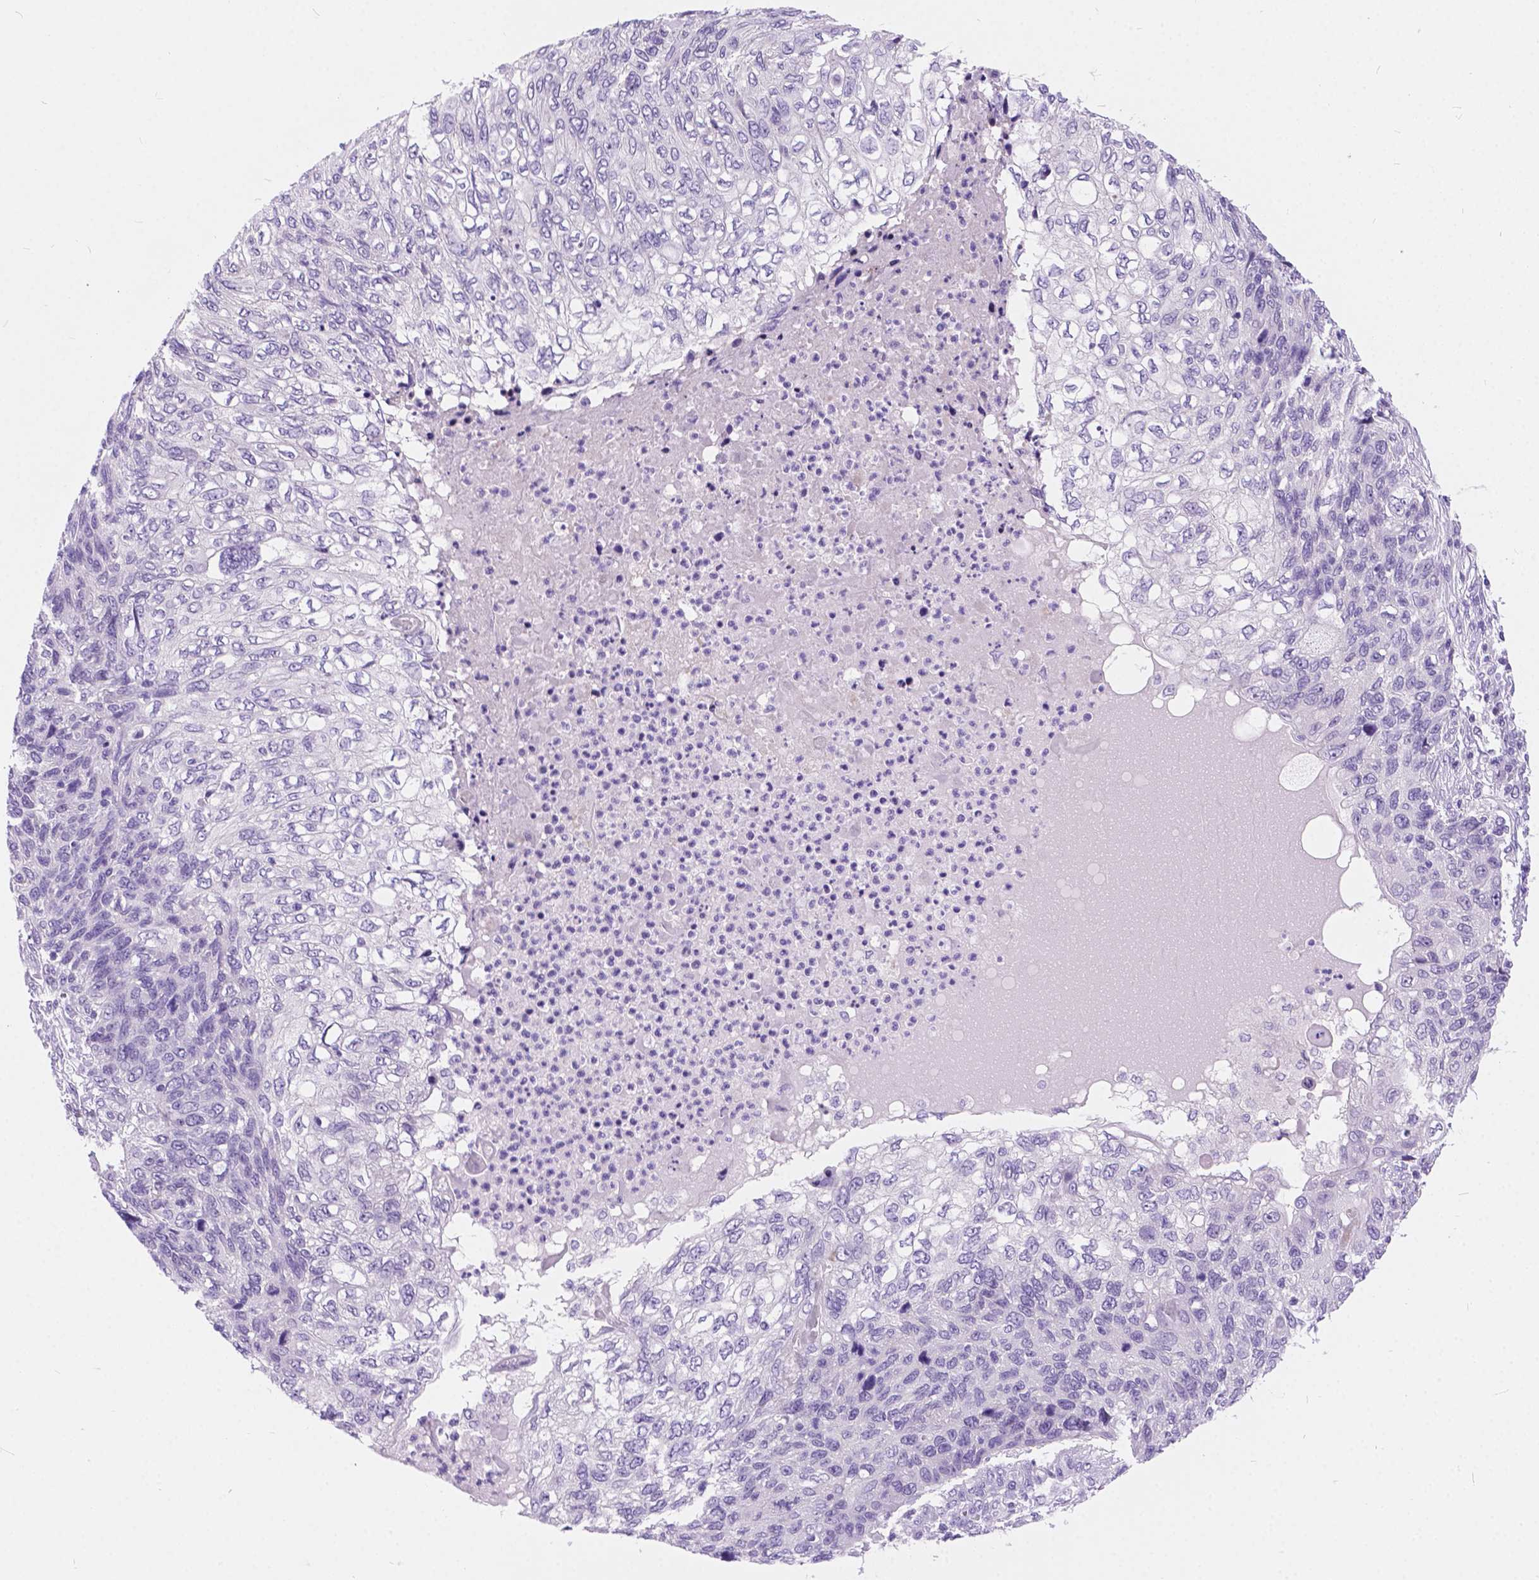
{"staining": {"intensity": "negative", "quantity": "none", "location": "none"}, "tissue": "skin cancer", "cell_type": "Tumor cells", "image_type": "cancer", "snomed": [{"axis": "morphology", "description": "Squamous cell carcinoma, NOS"}, {"axis": "topography", "description": "Skin"}], "caption": "An image of human skin cancer is negative for staining in tumor cells.", "gene": "ARMS2", "patient": {"sex": "male", "age": 92}}